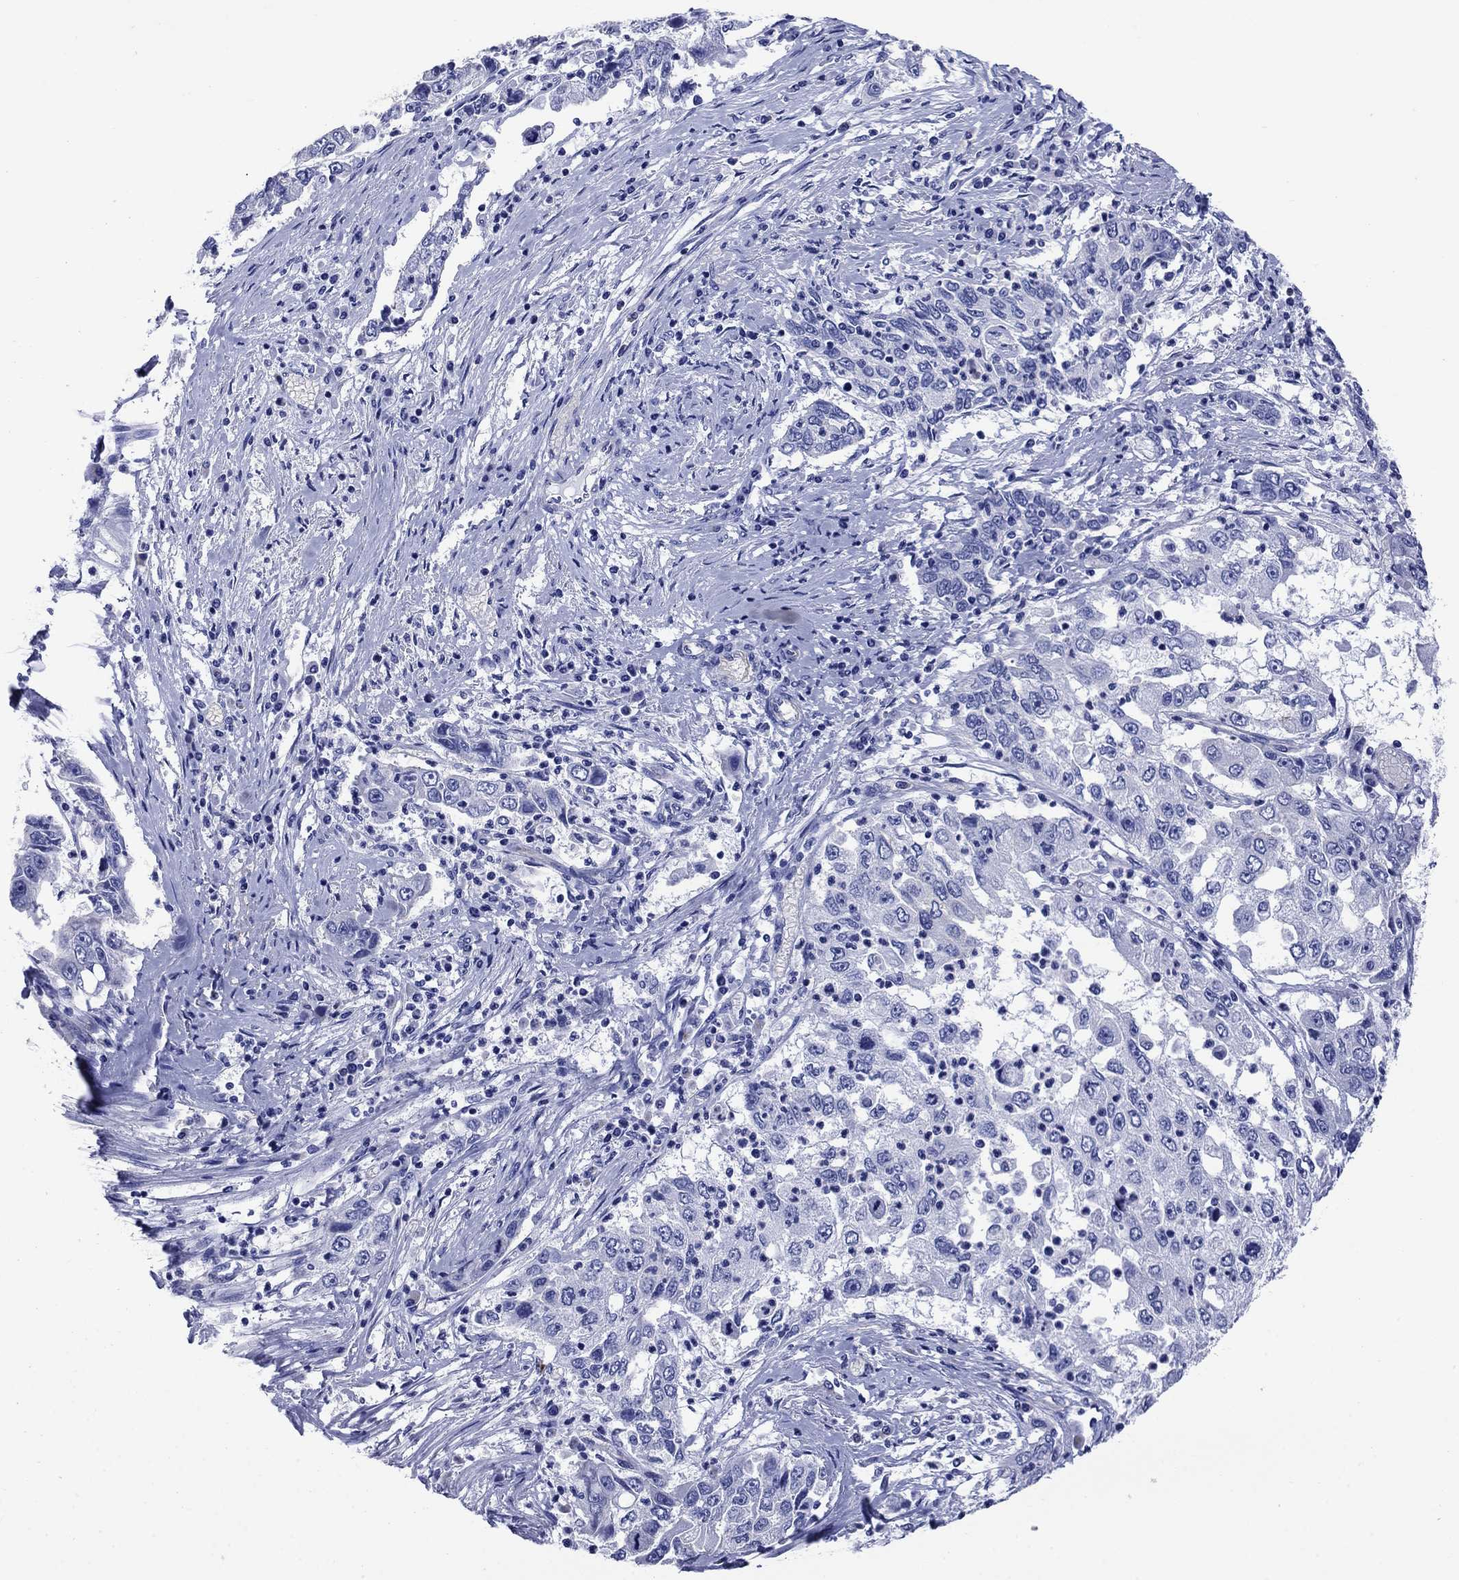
{"staining": {"intensity": "negative", "quantity": "none", "location": "none"}, "tissue": "cervical cancer", "cell_type": "Tumor cells", "image_type": "cancer", "snomed": [{"axis": "morphology", "description": "Squamous cell carcinoma, NOS"}, {"axis": "topography", "description": "Cervix"}], "caption": "IHC of human squamous cell carcinoma (cervical) shows no expression in tumor cells.", "gene": "SLC1A2", "patient": {"sex": "female", "age": 36}}